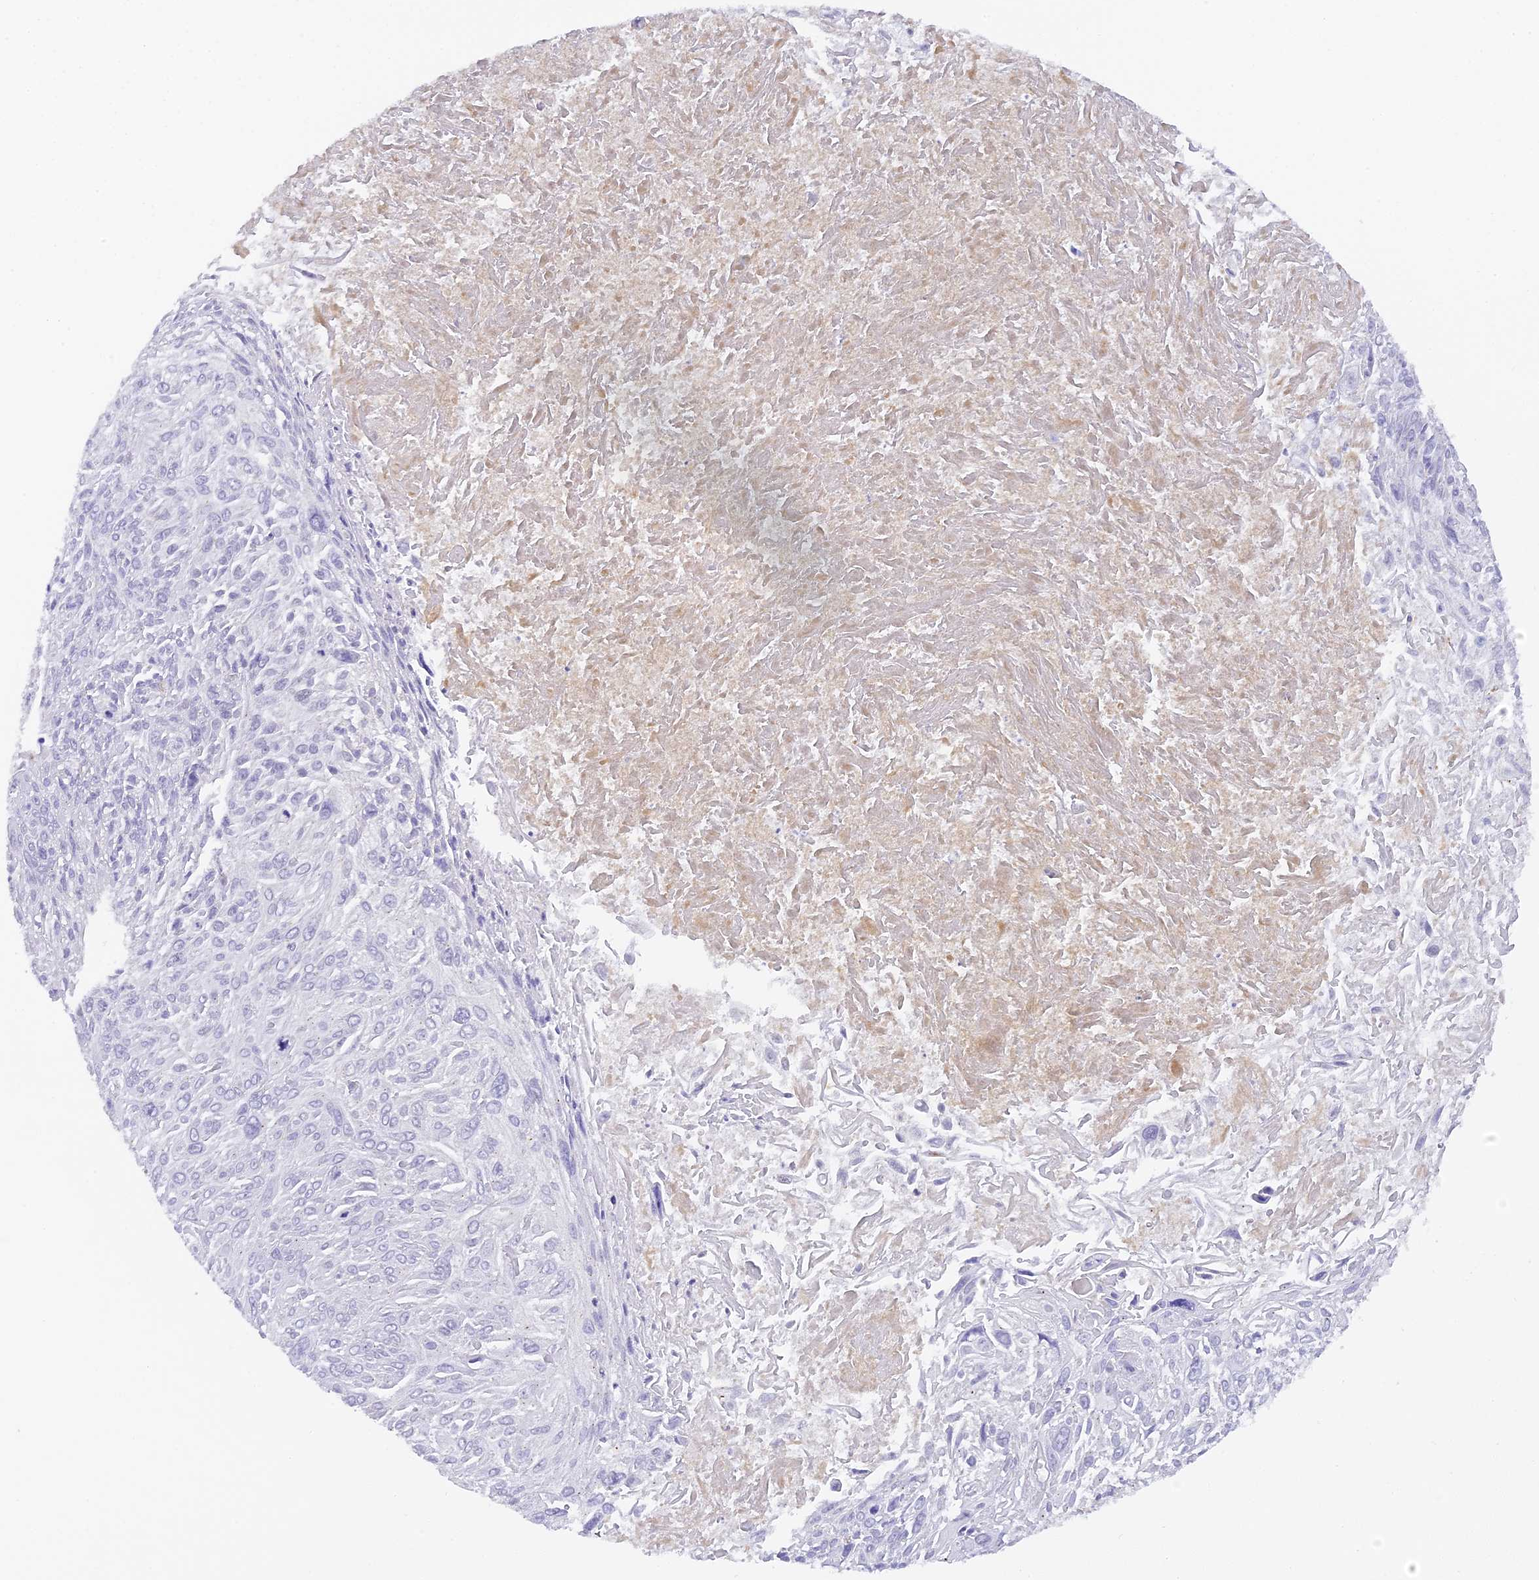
{"staining": {"intensity": "negative", "quantity": "none", "location": "none"}, "tissue": "cervical cancer", "cell_type": "Tumor cells", "image_type": "cancer", "snomed": [{"axis": "morphology", "description": "Squamous cell carcinoma, NOS"}, {"axis": "topography", "description": "Cervix"}], "caption": "There is no significant expression in tumor cells of cervical squamous cell carcinoma.", "gene": "FYB1", "patient": {"sex": "female", "age": 51}}